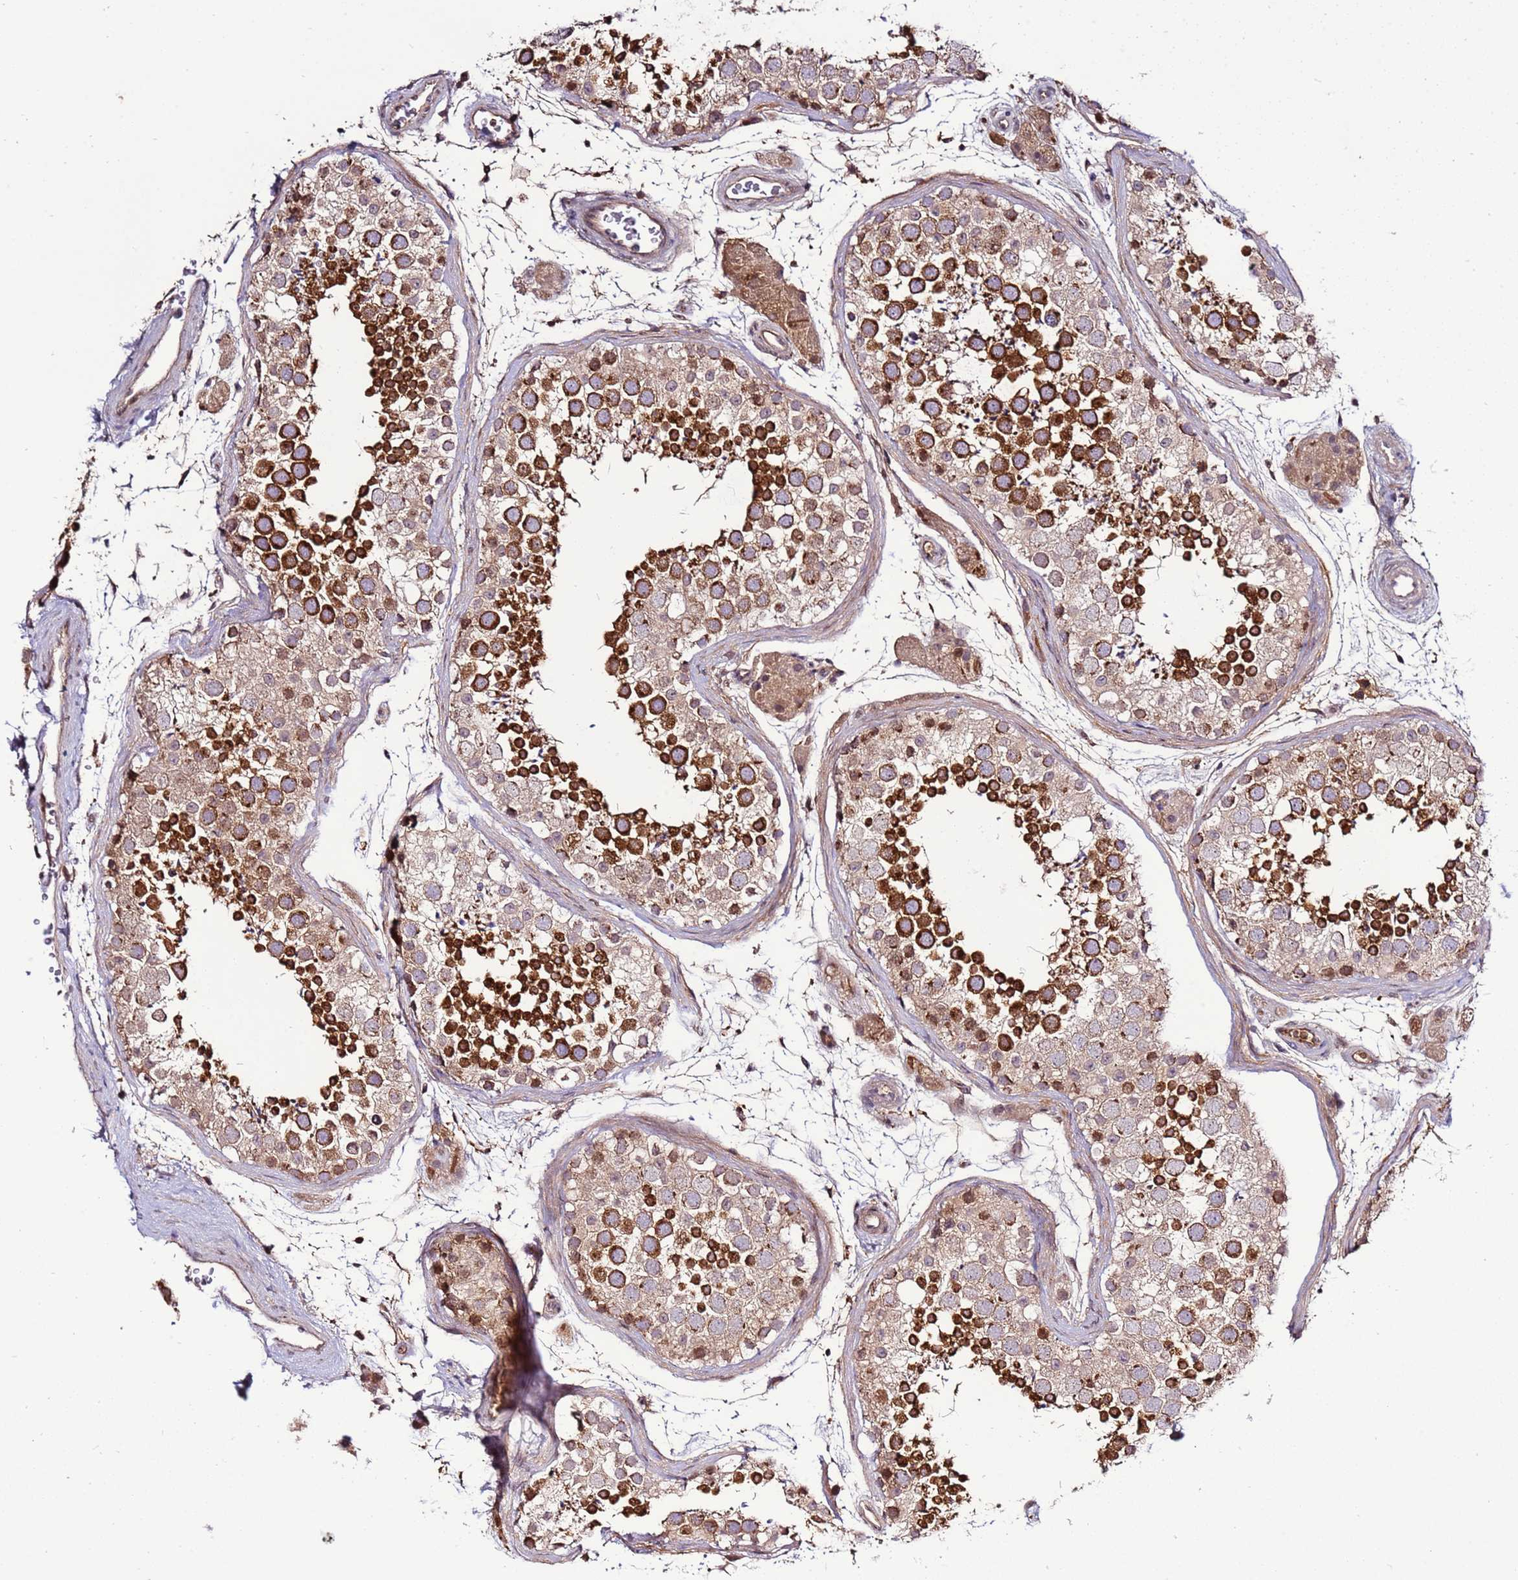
{"staining": {"intensity": "strong", "quantity": ">75%", "location": "cytoplasmic/membranous"}, "tissue": "testis", "cell_type": "Cells in seminiferous ducts", "image_type": "normal", "snomed": [{"axis": "morphology", "description": "Normal tissue, NOS"}, {"axis": "topography", "description": "Testis"}], "caption": "IHC (DAB (3,3'-diaminobenzidine)) staining of normal human testis shows strong cytoplasmic/membranous protein expression in approximately >75% of cells in seminiferous ducts.", "gene": "ZNF624", "patient": {"sex": "male", "age": 41}}